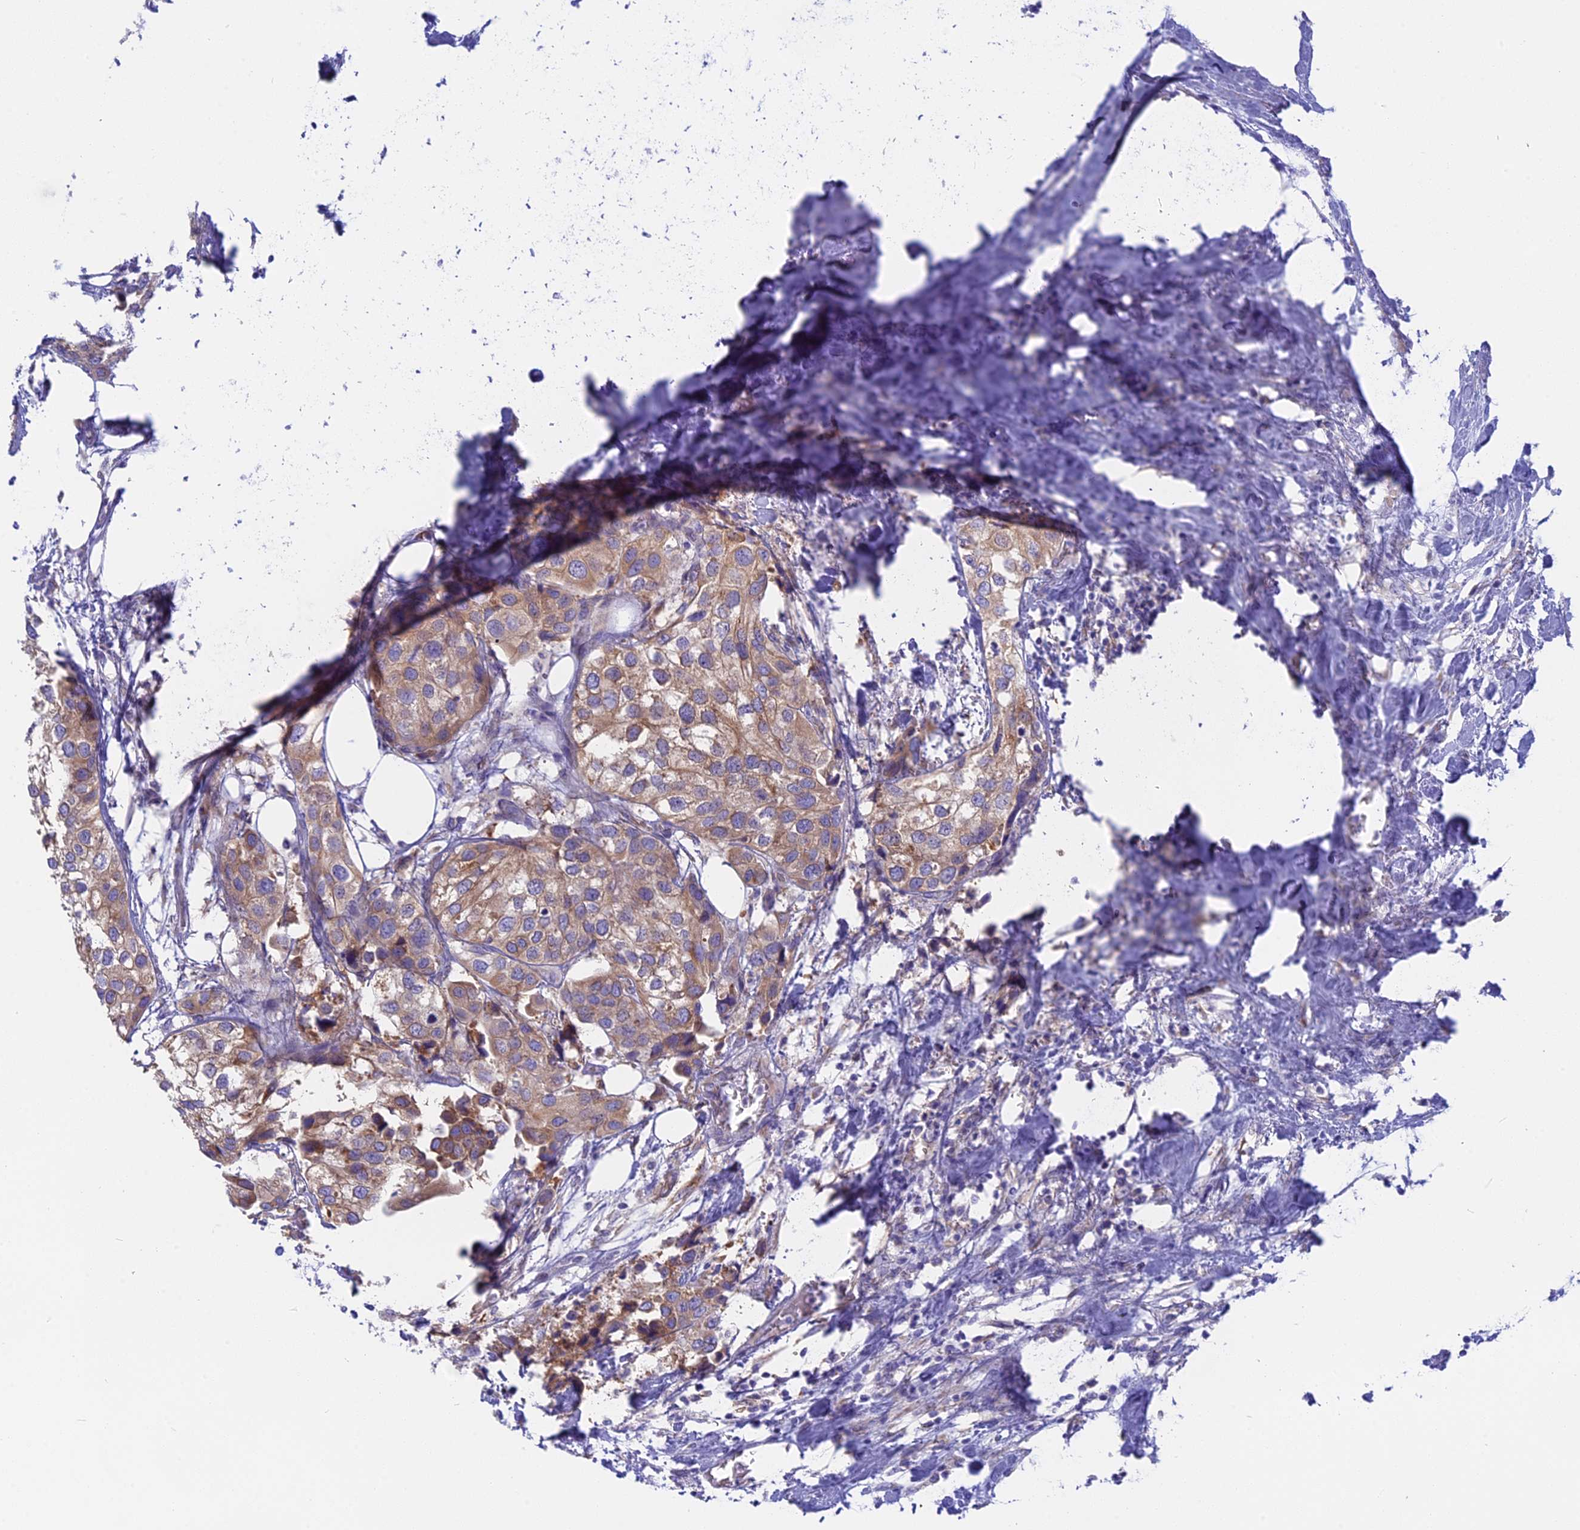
{"staining": {"intensity": "moderate", "quantity": ">75%", "location": "cytoplasmic/membranous"}, "tissue": "urothelial cancer", "cell_type": "Tumor cells", "image_type": "cancer", "snomed": [{"axis": "morphology", "description": "Urothelial carcinoma, High grade"}, {"axis": "topography", "description": "Urinary bladder"}], "caption": "Urothelial cancer tissue displays moderate cytoplasmic/membranous positivity in approximately >75% of tumor cells, visualized by immunohistochemistry.", "gene": "TLCD1", "patient": {"sex": "male", "age": 64}}